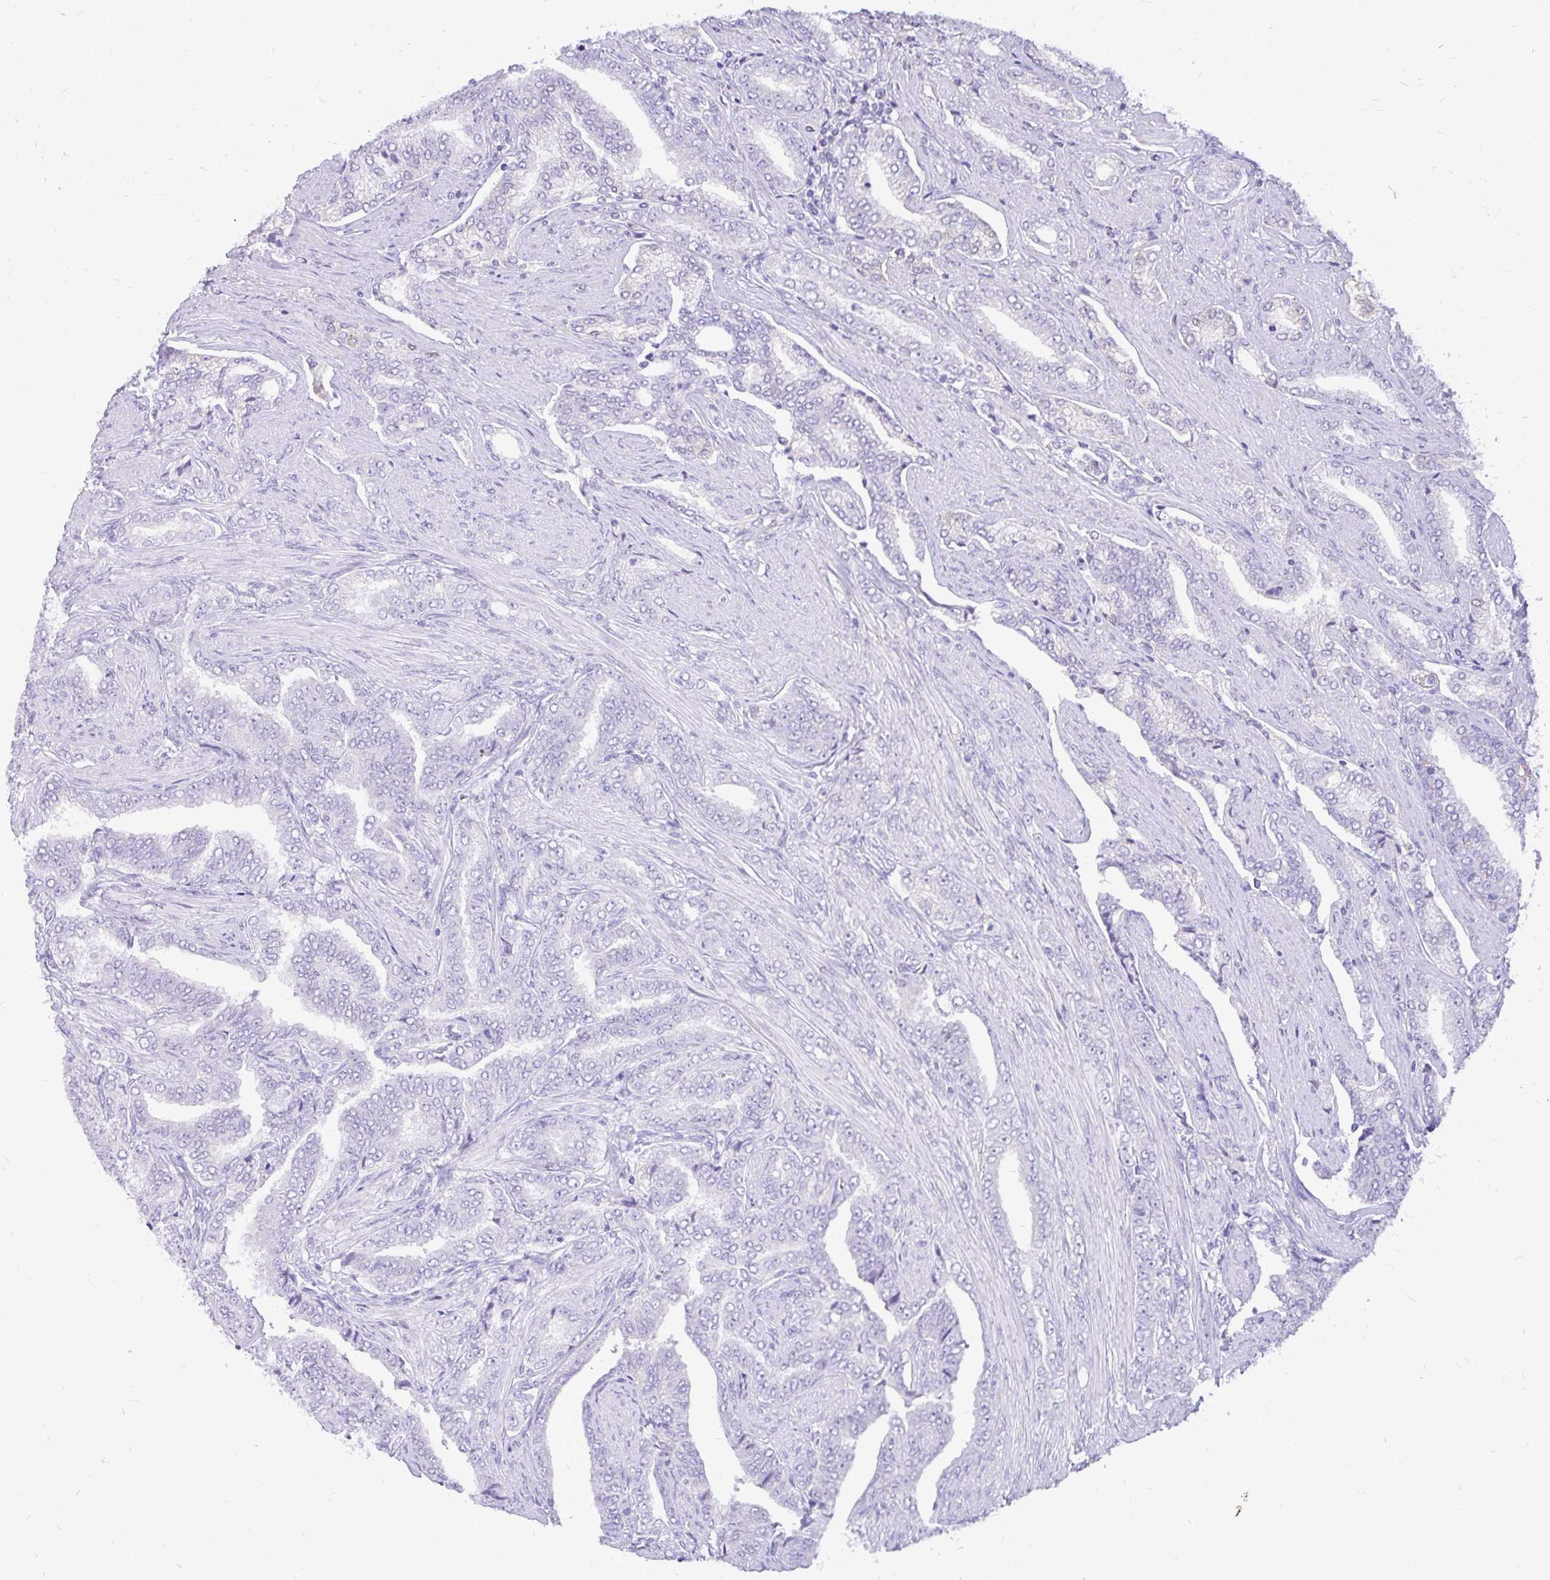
{"staining": {"intensity": "negative", "quantity": "none", "location": "none"}, "tissue": "prostate cancer", "cell_type": "Tumor cells", "image_type": "cancer", "snomed": [{"axis": "morphology", "description": "Adenocarcinoma, High grade"}, {"axis": "topography", "description": "Prostate"}], "caption": "High magnification brightfield microscopy of prostate high-grade adenocarcinoma stained with DAB (brown) and counterstained with hematoxylin (blue): tumor cells show no significant positivity.", "gene": "MAP1LC3A", "patient": {"sex": "male", "age": 72}}